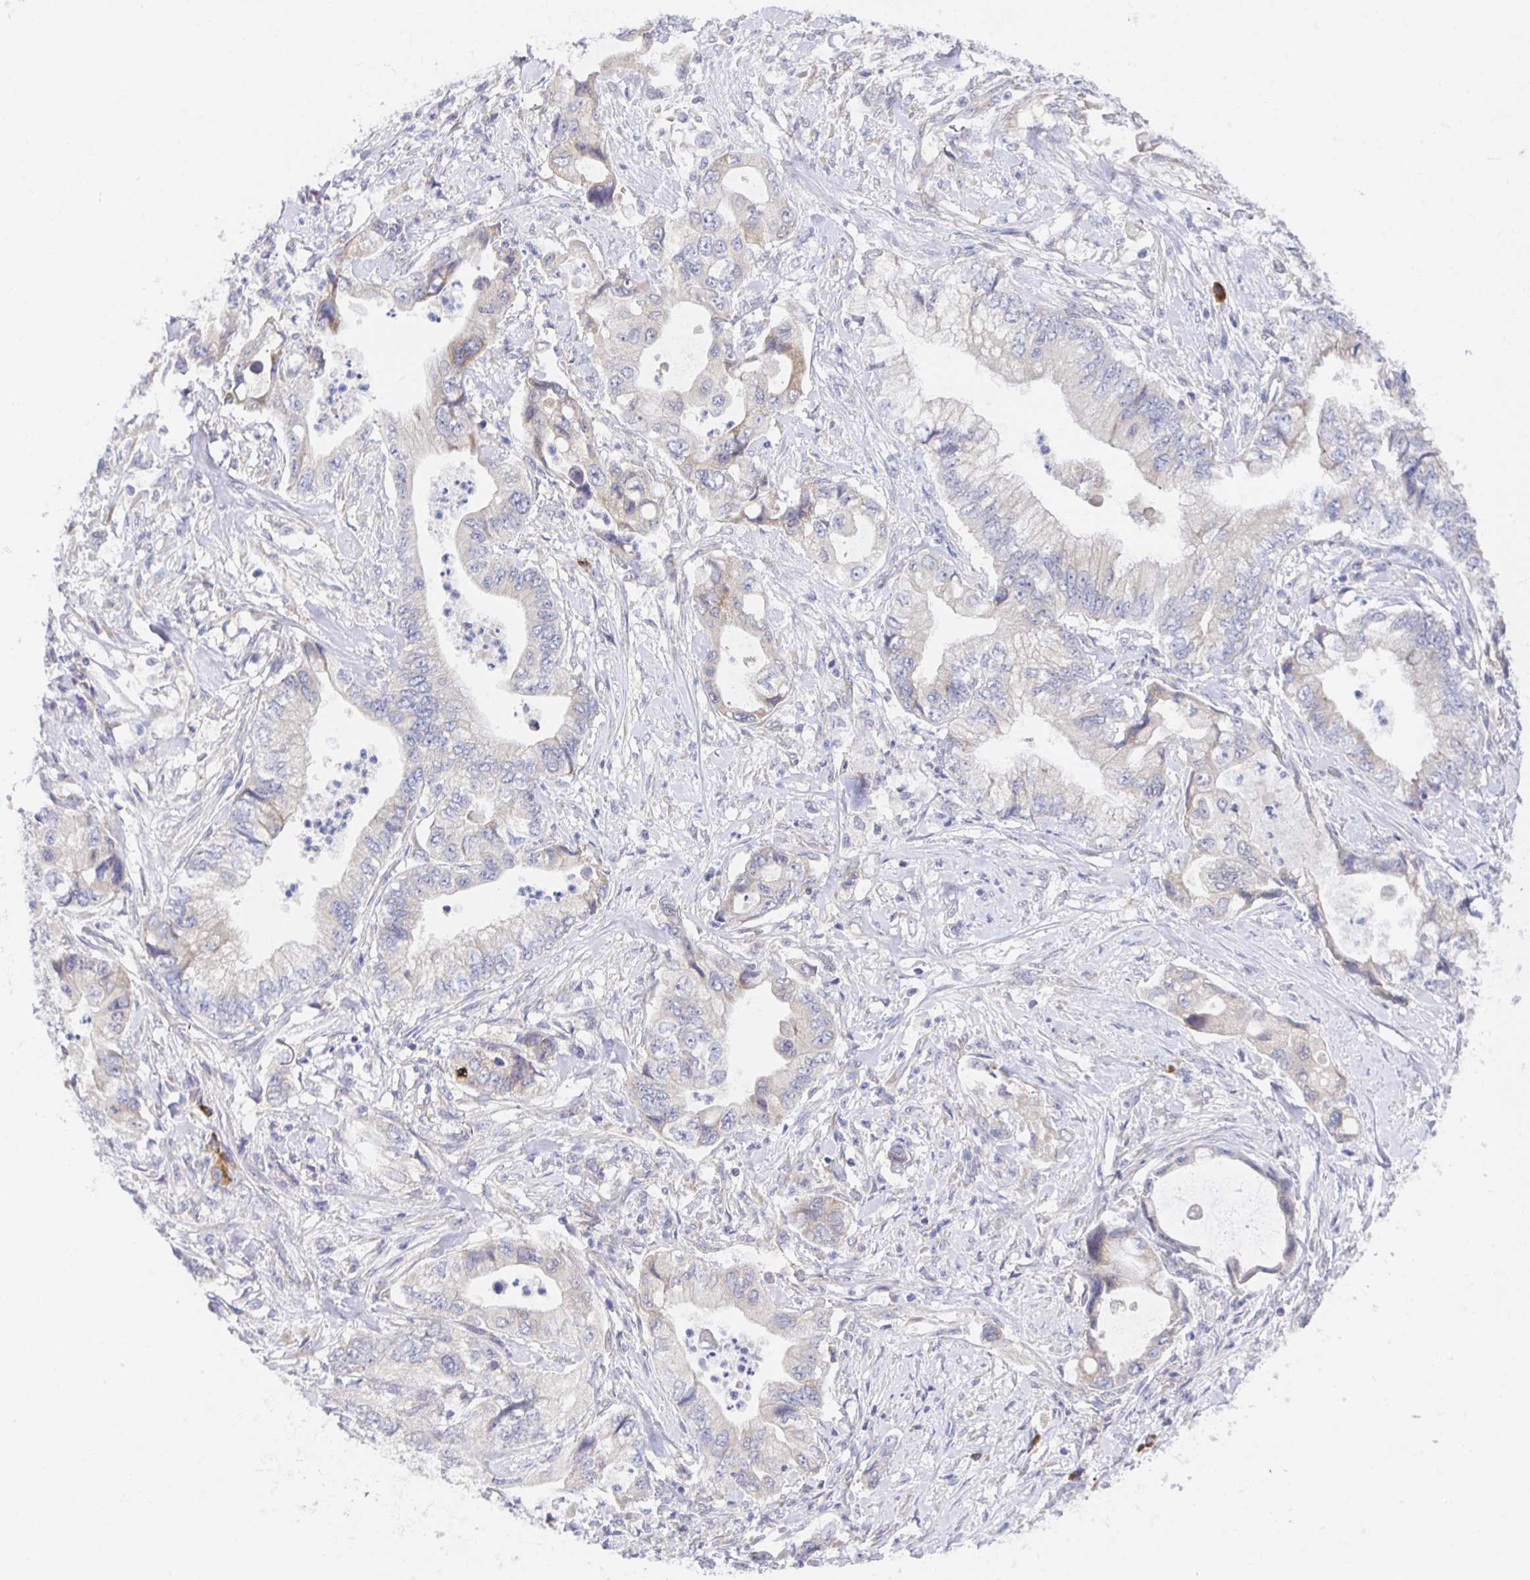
{"staining": {"intensity": "negative", "quantity": "none", "location": "none"}, "tissue": "stomach cancer", "cell_type": "Tumor cells", "image_type": "cancer", "snomed": [{"axis": "morphology", "description": "Adenocarcinoma, NOS"}, {"axis": "topography", "description": "Pancreas"}, {"axis": "topography", "description": "Stomach, upper"}], "caption": "A histopathology image of human adenocarcinoma (stomach) is negative for staining in tumor cells. (DAB (3,3'-diaminobenzidine) immunohistochemistry, high magnification).", "gene": "BAD", "patient": {"sex": "male", "age": 77}}